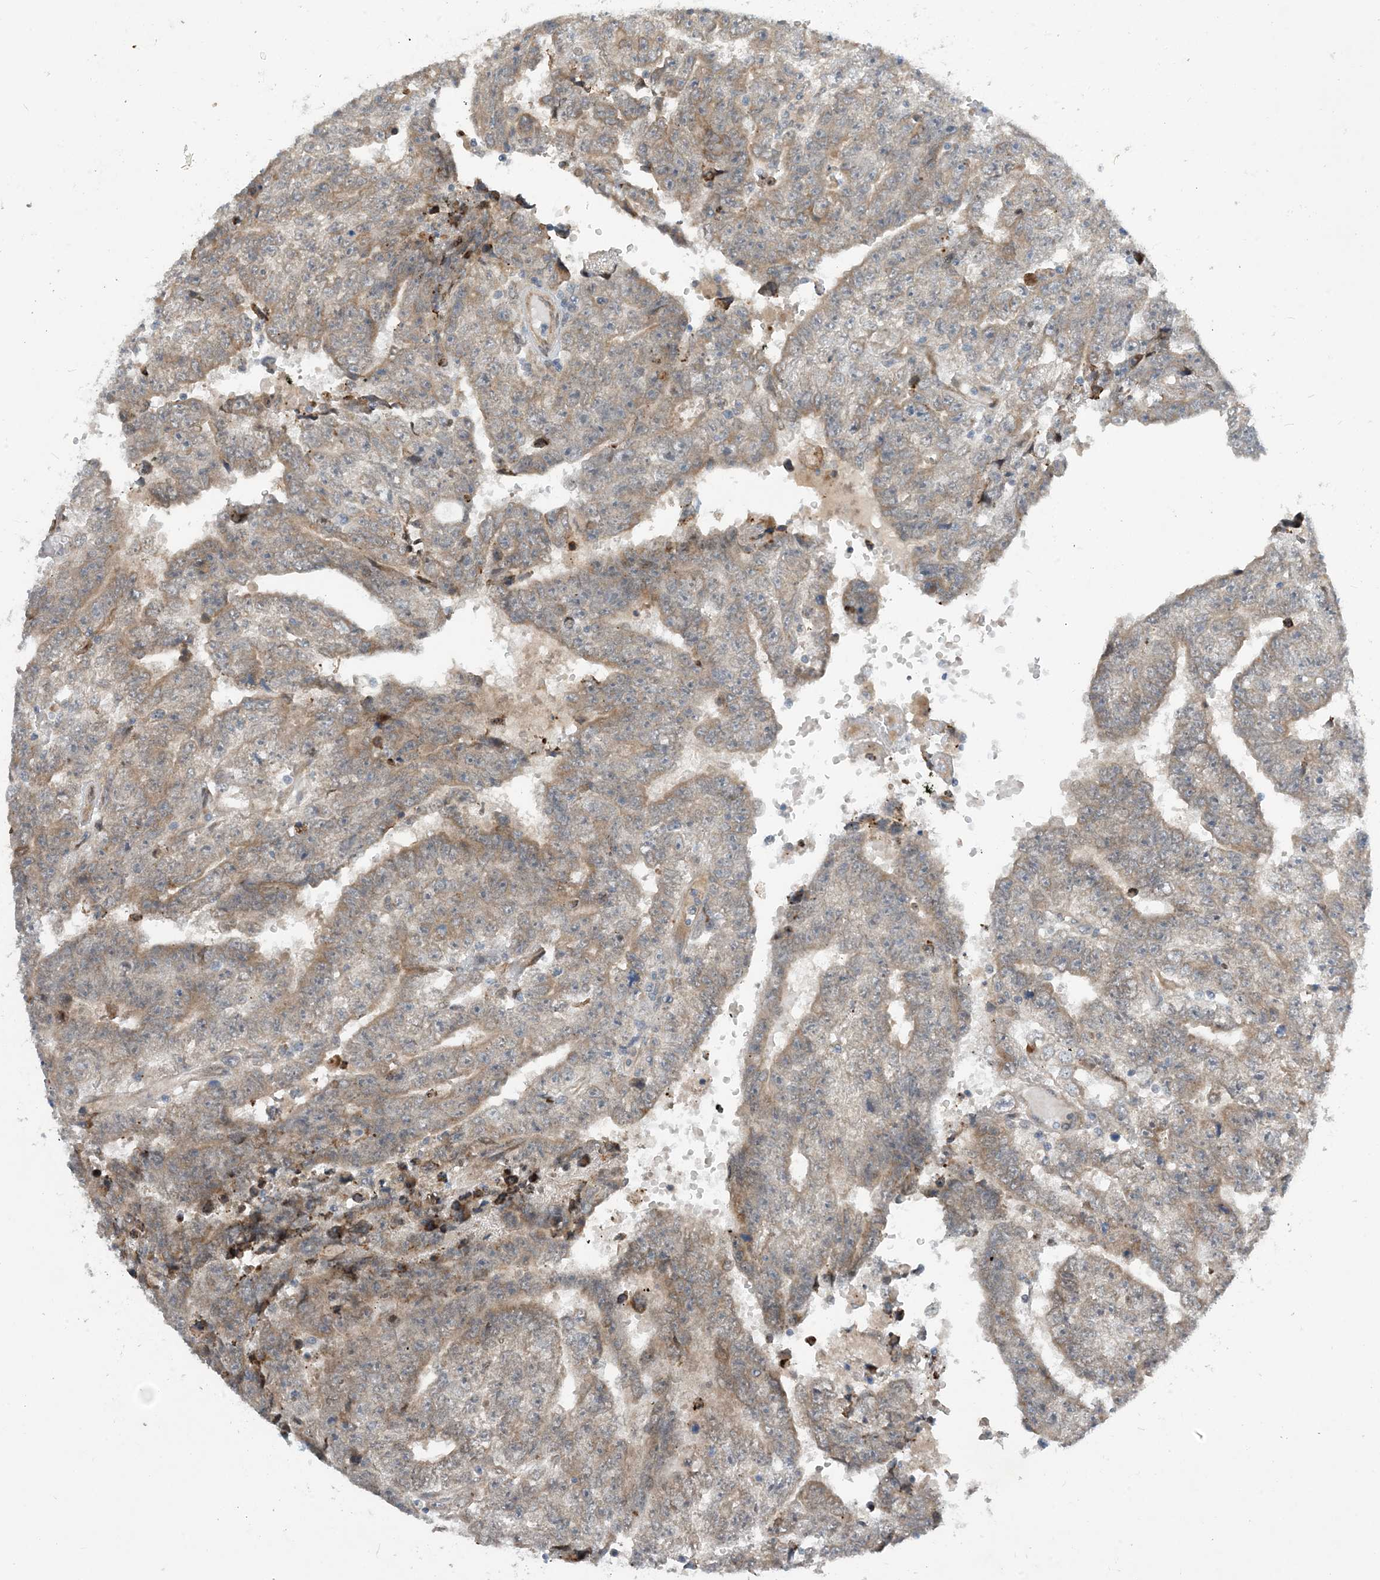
{"staining": {"intensity": "weak", "quantity": ">75%", "location": "cytoplasmic/membranous"}, "tissue": "testis cancer", "cell_type": "Tumor cells", "image_type": "cancer", "snomed": [{"axis": "morphology", "description": "Carcinoma, Embryonal, NOS"}, {"axis": "topography", "description": "Testis"}], "caption": "Tumor cells demonstrate low levels of weak cytoplasmic/membranous expression in approximately >75% of cells in testis cancer (embryonal carcinoma).", "gene": "PHOSPHO2", "patient": {"sex": "male", "age": 25}}